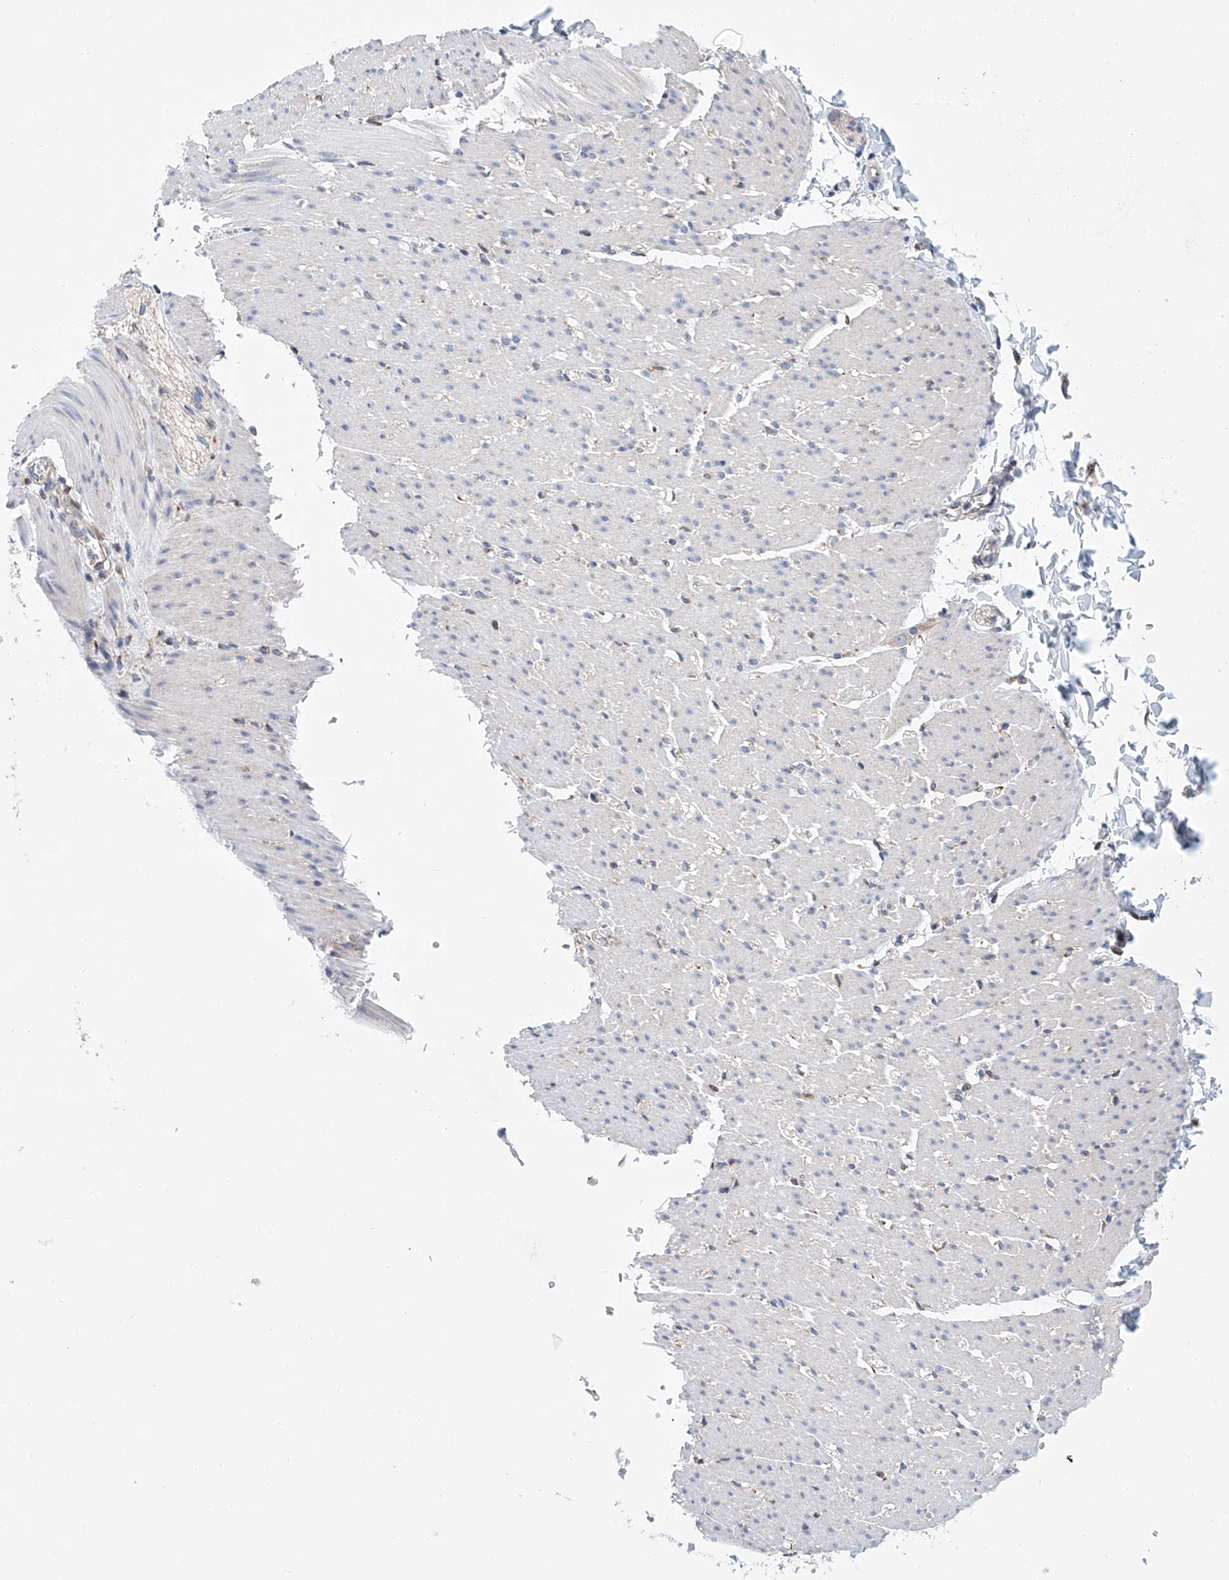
{"staining": {"intensity": "negative", "quantity": "none", "location": "none"}, "tissue": "smooth muscle", "cell_type": "Smooth muscle cells", "image_type": "normal", "snomed": [{"axis": "morphology", "description": "Normal tissue, NOS"}, {"axis": "morphology", "description": "Adenocarcinoma, NOS"}, {"axis": "topography", "description": "Colon"}, {"axis": "topography", "description": "Peripheral nerve tissue"}], "caption": "Smooth muscle cells are negative for brown protein staining in unremarkable smooth muscle. Nuclei are stained in blue.", "gene": "MAD2L1", "patient": {"sex": "male", "age": 14}}